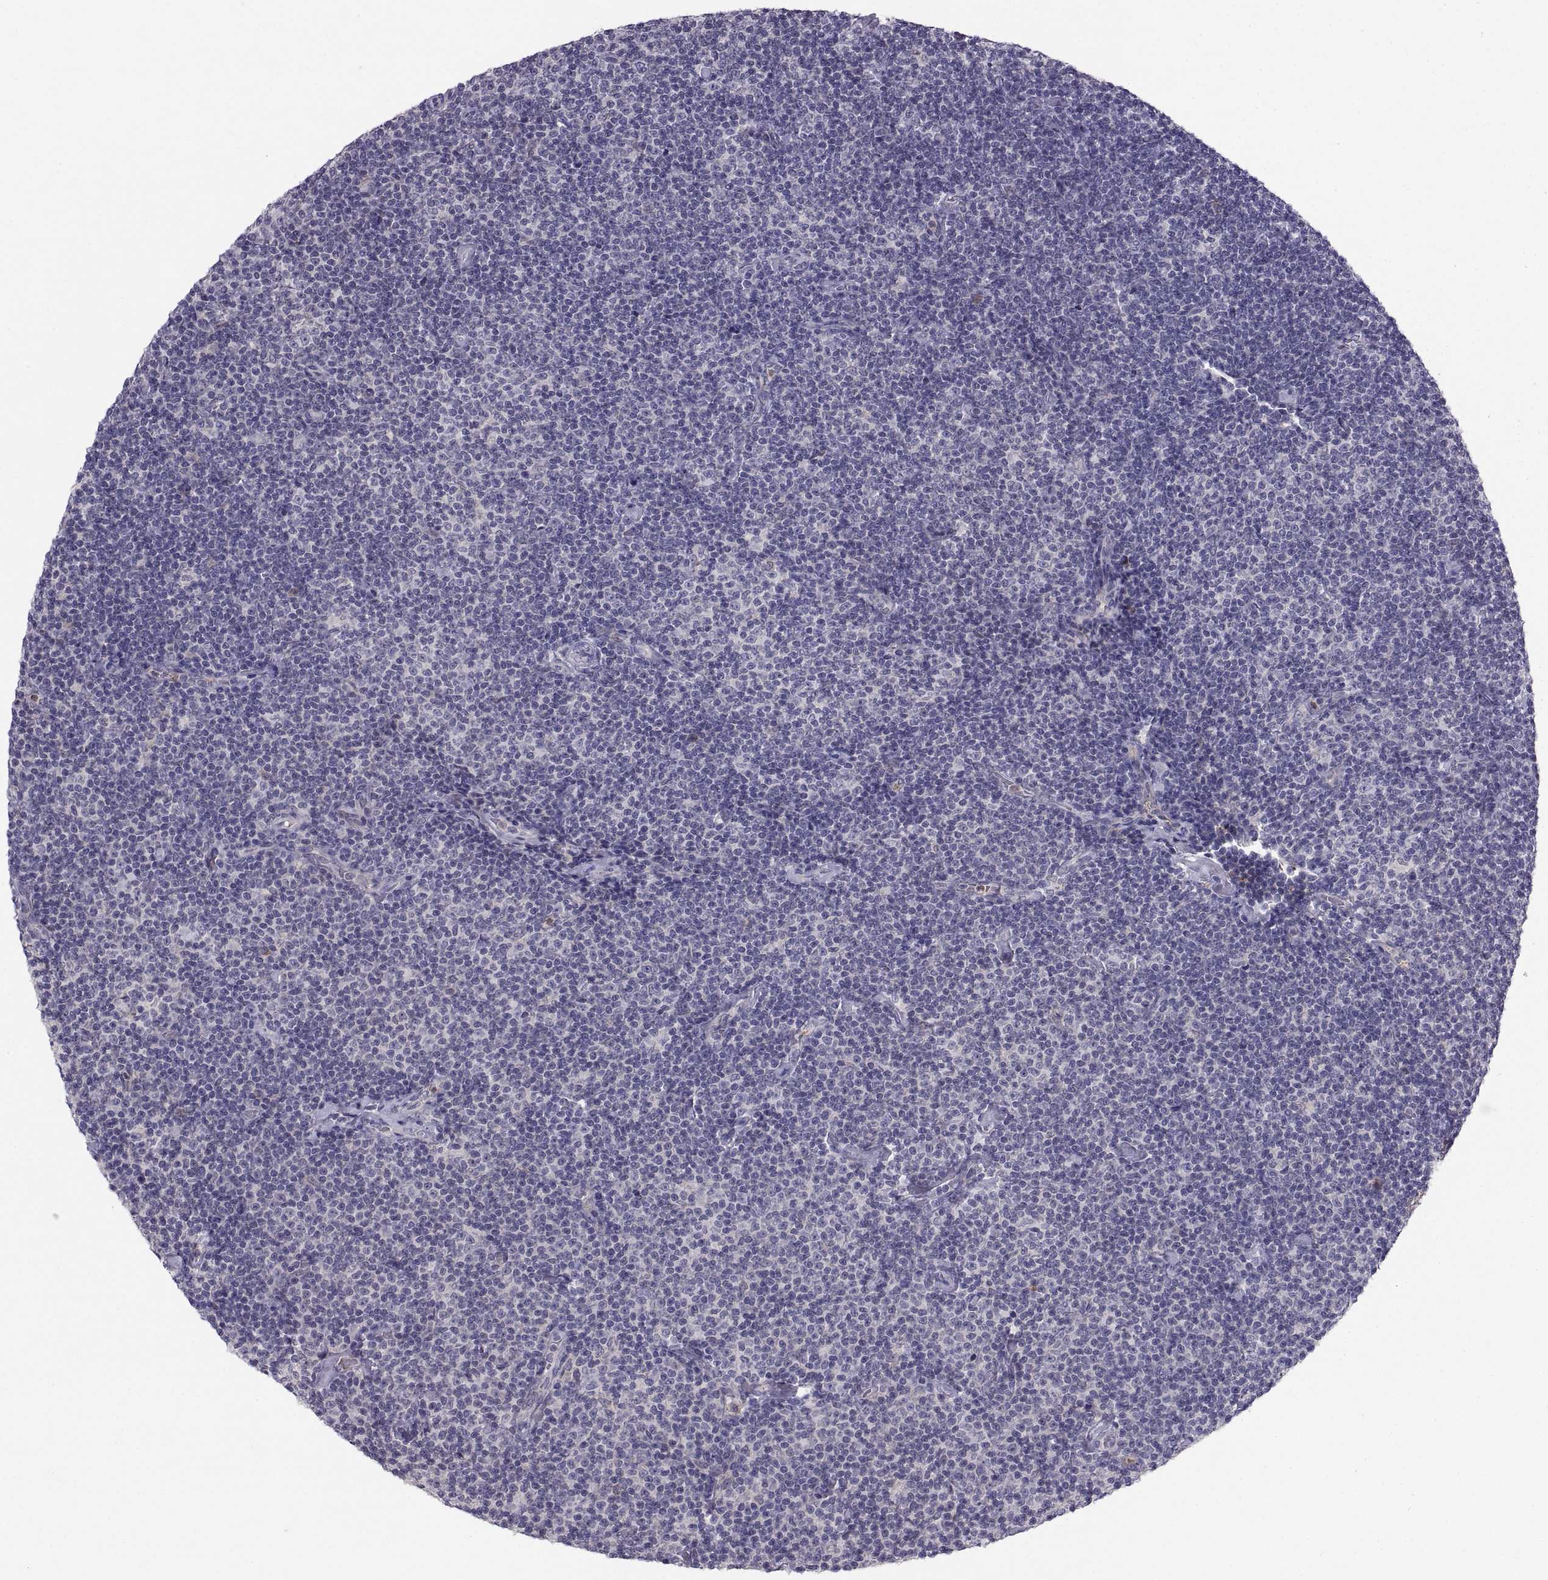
{"staining": {"intensity": "negative", "quantity": "none", "location": "none"}, "tissue": "lymphoma", "cell_type": "Tumor cells", "image_type": "cancer", "snomed": [{"axis": "morphology", "description": "Malignant lymphoma, non-Hodgkin's type, Low grade"}, {"axis": "topography", "description": "Lymph node"}], "caption": "Malignant lymphoma, non-Hodgkin's type (low-grade) stained for a protein using IHC exhibits no positivity tumor cells.", "gene": "PKP1", "patient": {"sex": "male", "age": 81}}